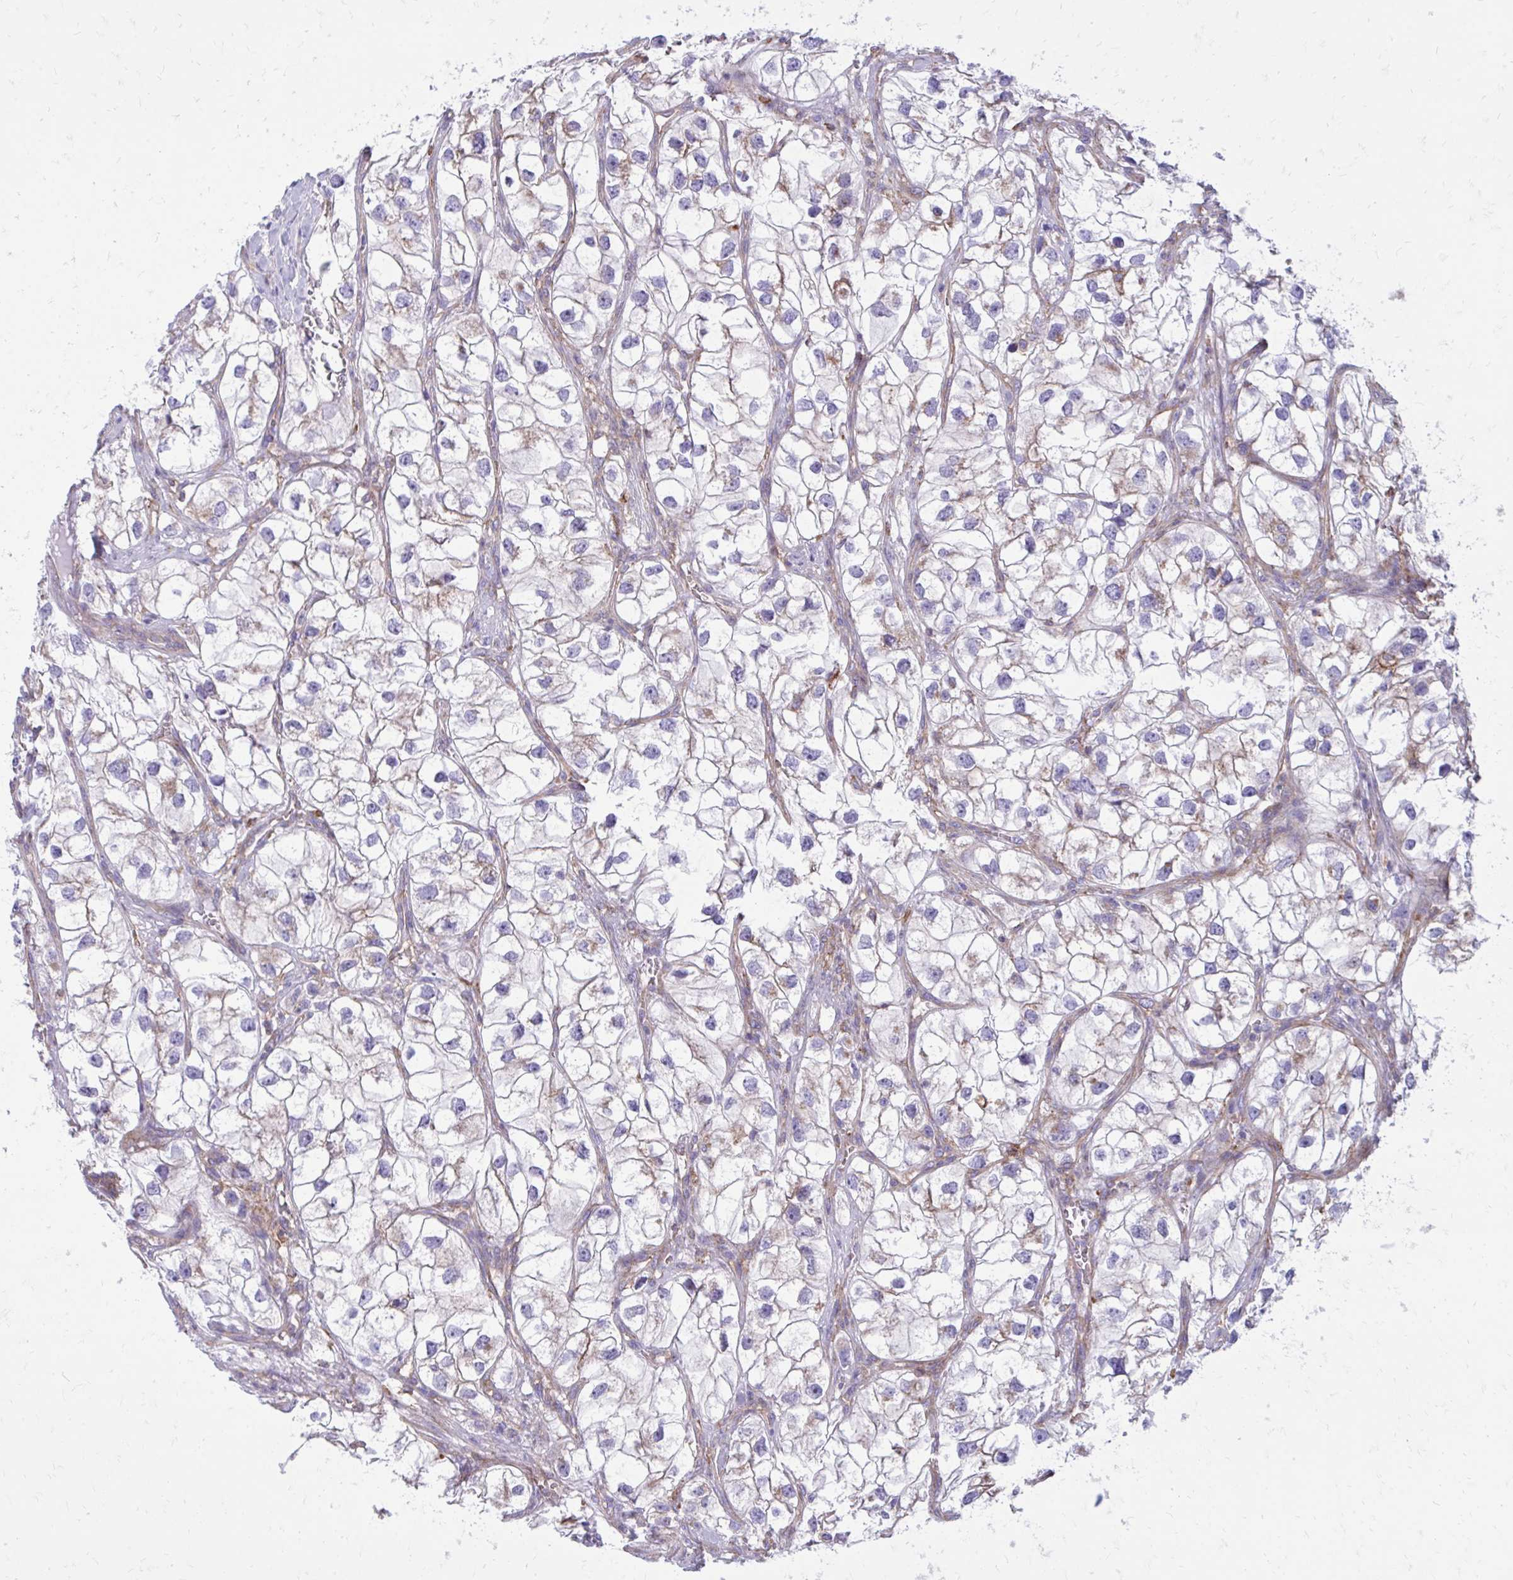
{"staining": {"intensity": "negative", "quantity": "none", "location": "none"}, "tissue": "renal cancer", "cell_type": "Tumor cells", "image_type": "cancer", "snomed": [{"axis": "morphology", "description": "Adenocarcinoma, NOS"}, {"axis": "topography", "description": "Kidney"}], "caption": "Renal cancer stained for a protein using immunohistochemistry (IHC) exhibits no positivity tumor cells.", "gene": "CLTA", "patient": {"sex": "male", "age": 59}}